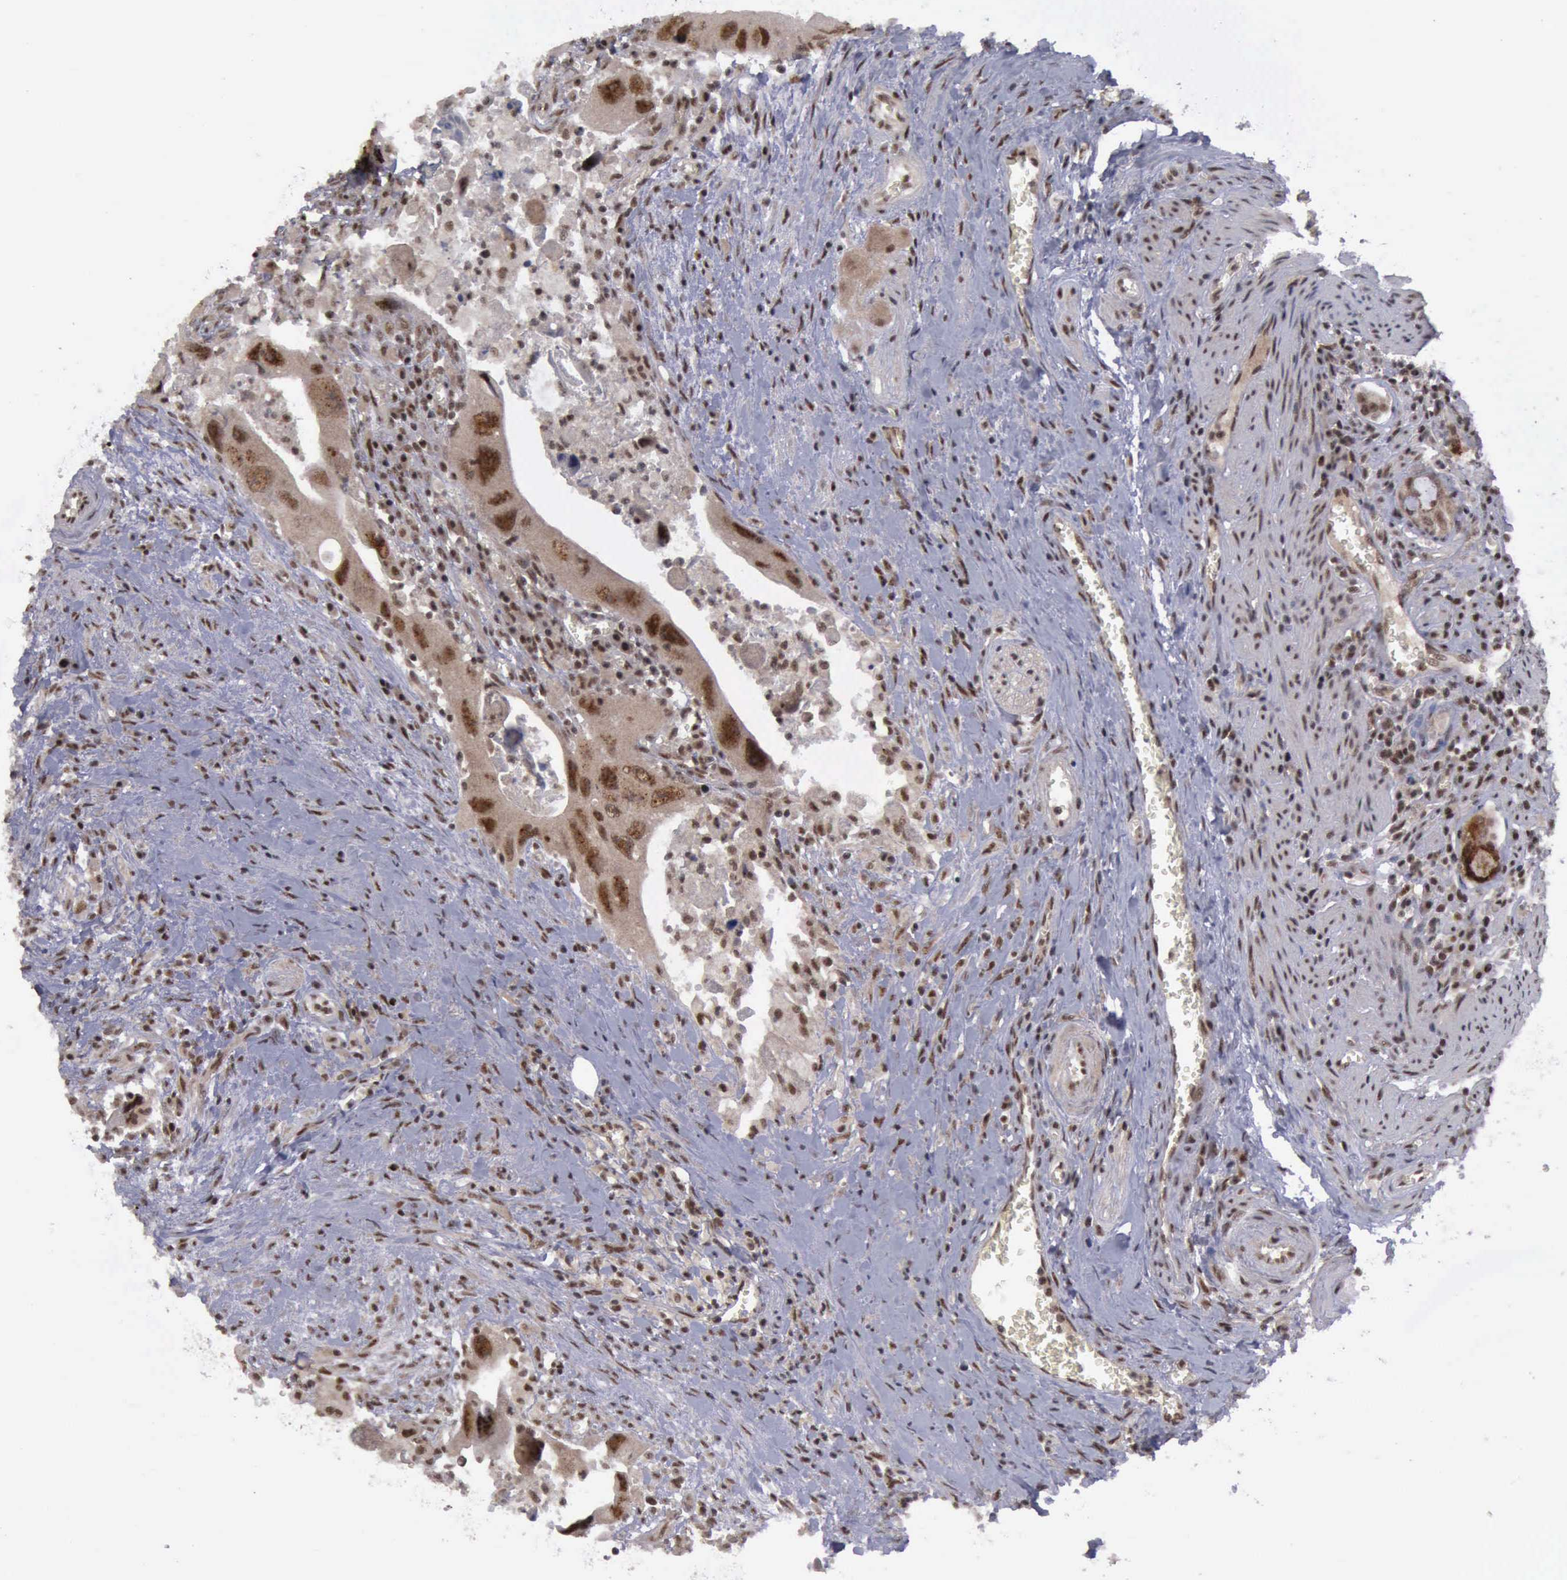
{"staining": {"intensity": "strong", "quantity": ">75%", "location": "cytoplasmic/membranous,nuclear"}, "tissue": "colorectal cancer", "cell_type": "Tumor cells", "image_type": "cancer", "snomed": [{"axis": "morphology", "description": "Adenocarcinoma, NOS"}, {"axis": "topography", "description": "Rectum"}], "caption": "Immunohistochemistry (IHC) staining of adenocarcinoma (colorectal), which displays high levels of strong cytoplasmic/membranous and nuclear expression in about >75% of tumor cells indicating strong cytoplasmic/membranous and nuclear protein staining. The staining was performed using DAB (brown) for protein detection and nuclei were counterstained in hematoxylin (blue).", "gene": "ATM", "patient": {"sex": "male", "age": 70}}